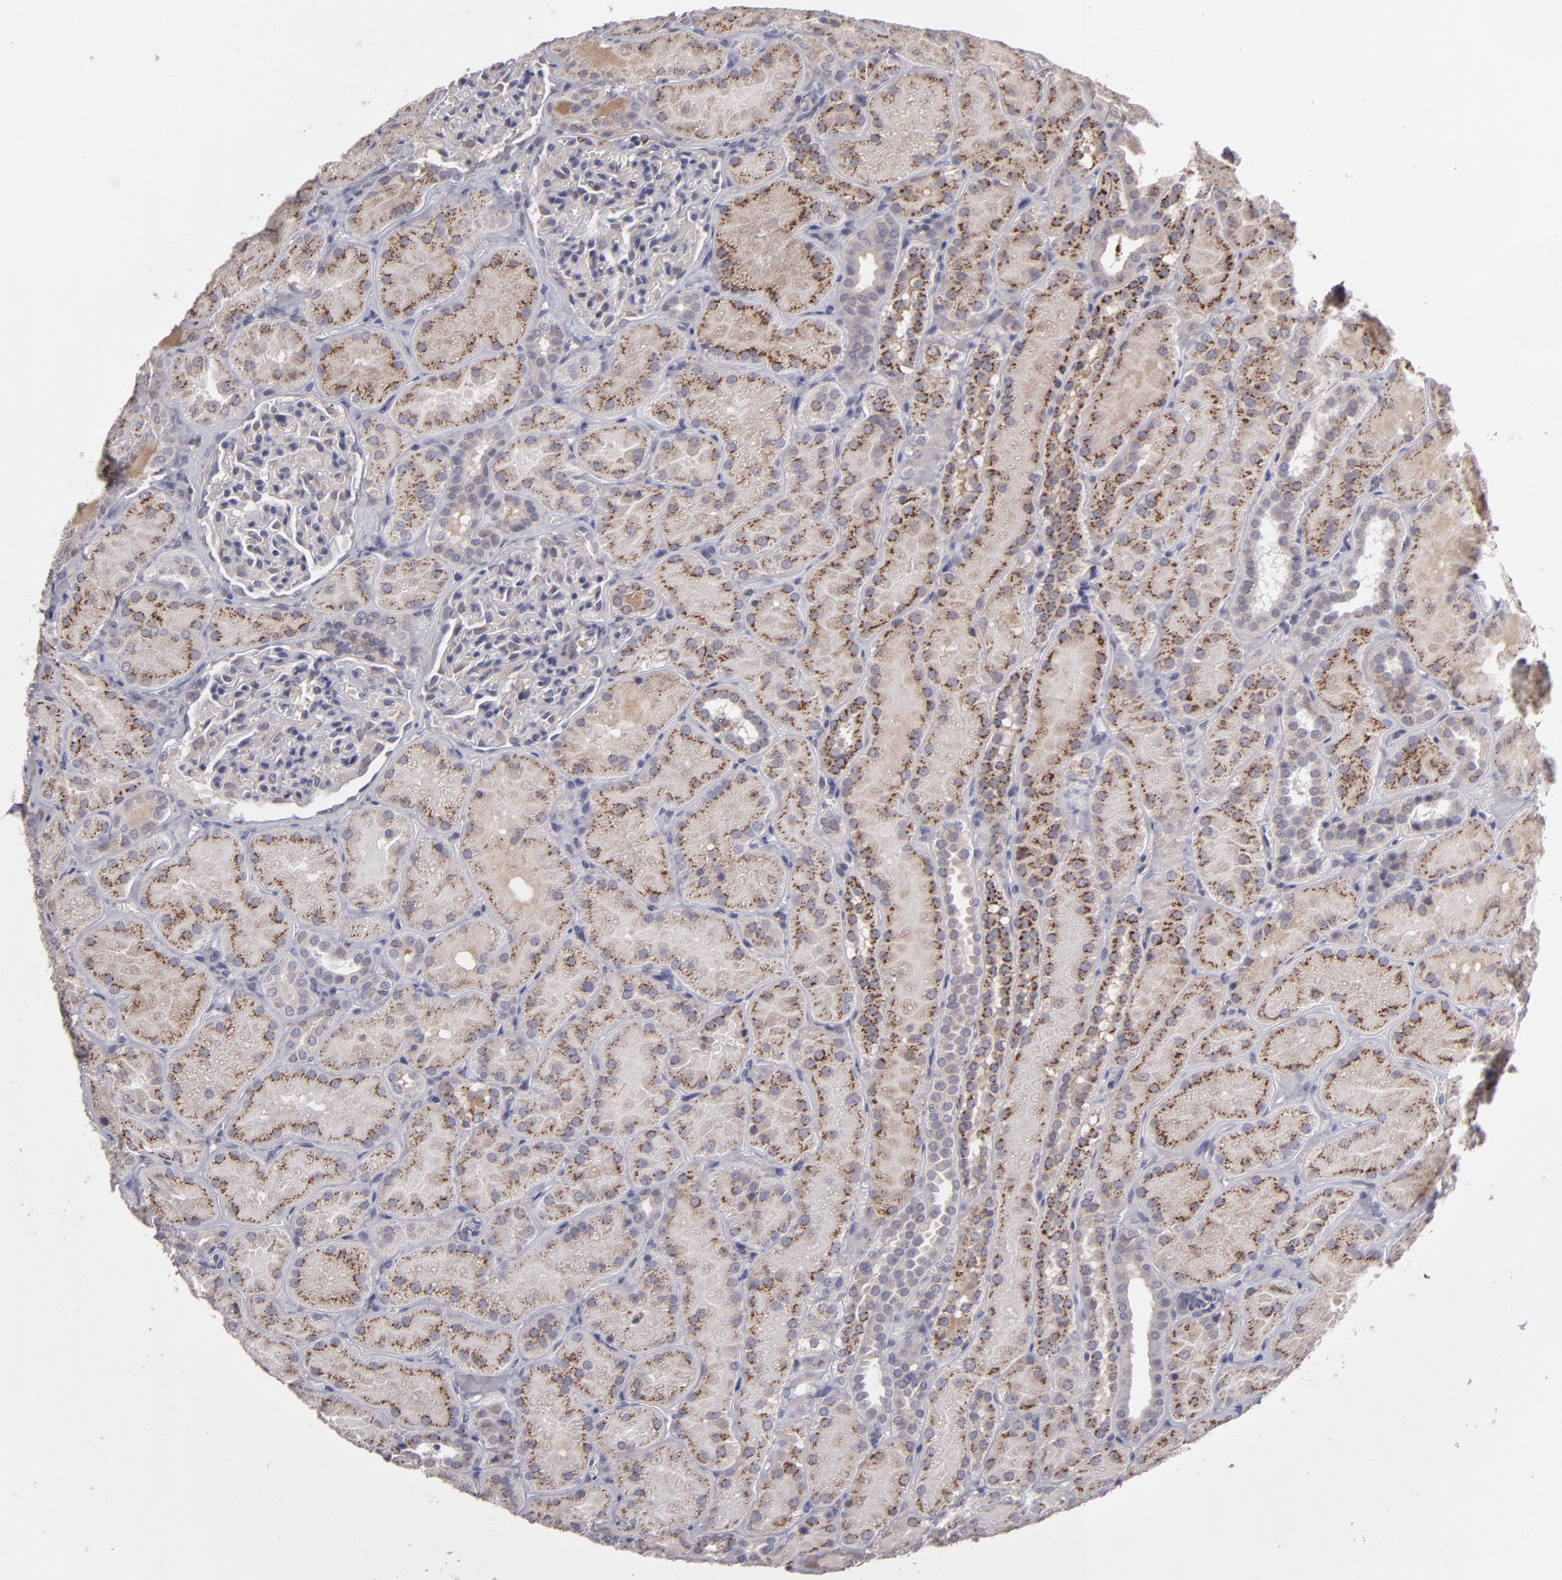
{"staining": {"intensity": "weak", "quantity": "<25%", "location": "cytoplasmic/membranous"}, "tissue": "kidney", "cell_type": "Cells in glomeruli", "image_type": "normal", "snomed": [{"axis": "morphology", "description": "Normal tissue, NOS"}, {"axis": "topography", "description": "Kidney"}], "caption": "A high-resolution micrograph shows immunohistochemistry (IHC) staining of normal kidney, which demonstrates no significant expression in cells in glomeruli. (DAB (3,3'-diaminobenzidine) IHC with hematoxylin counter stain).", "gene": "IL12A", "patient": {"sex": "male", "age": 28}}